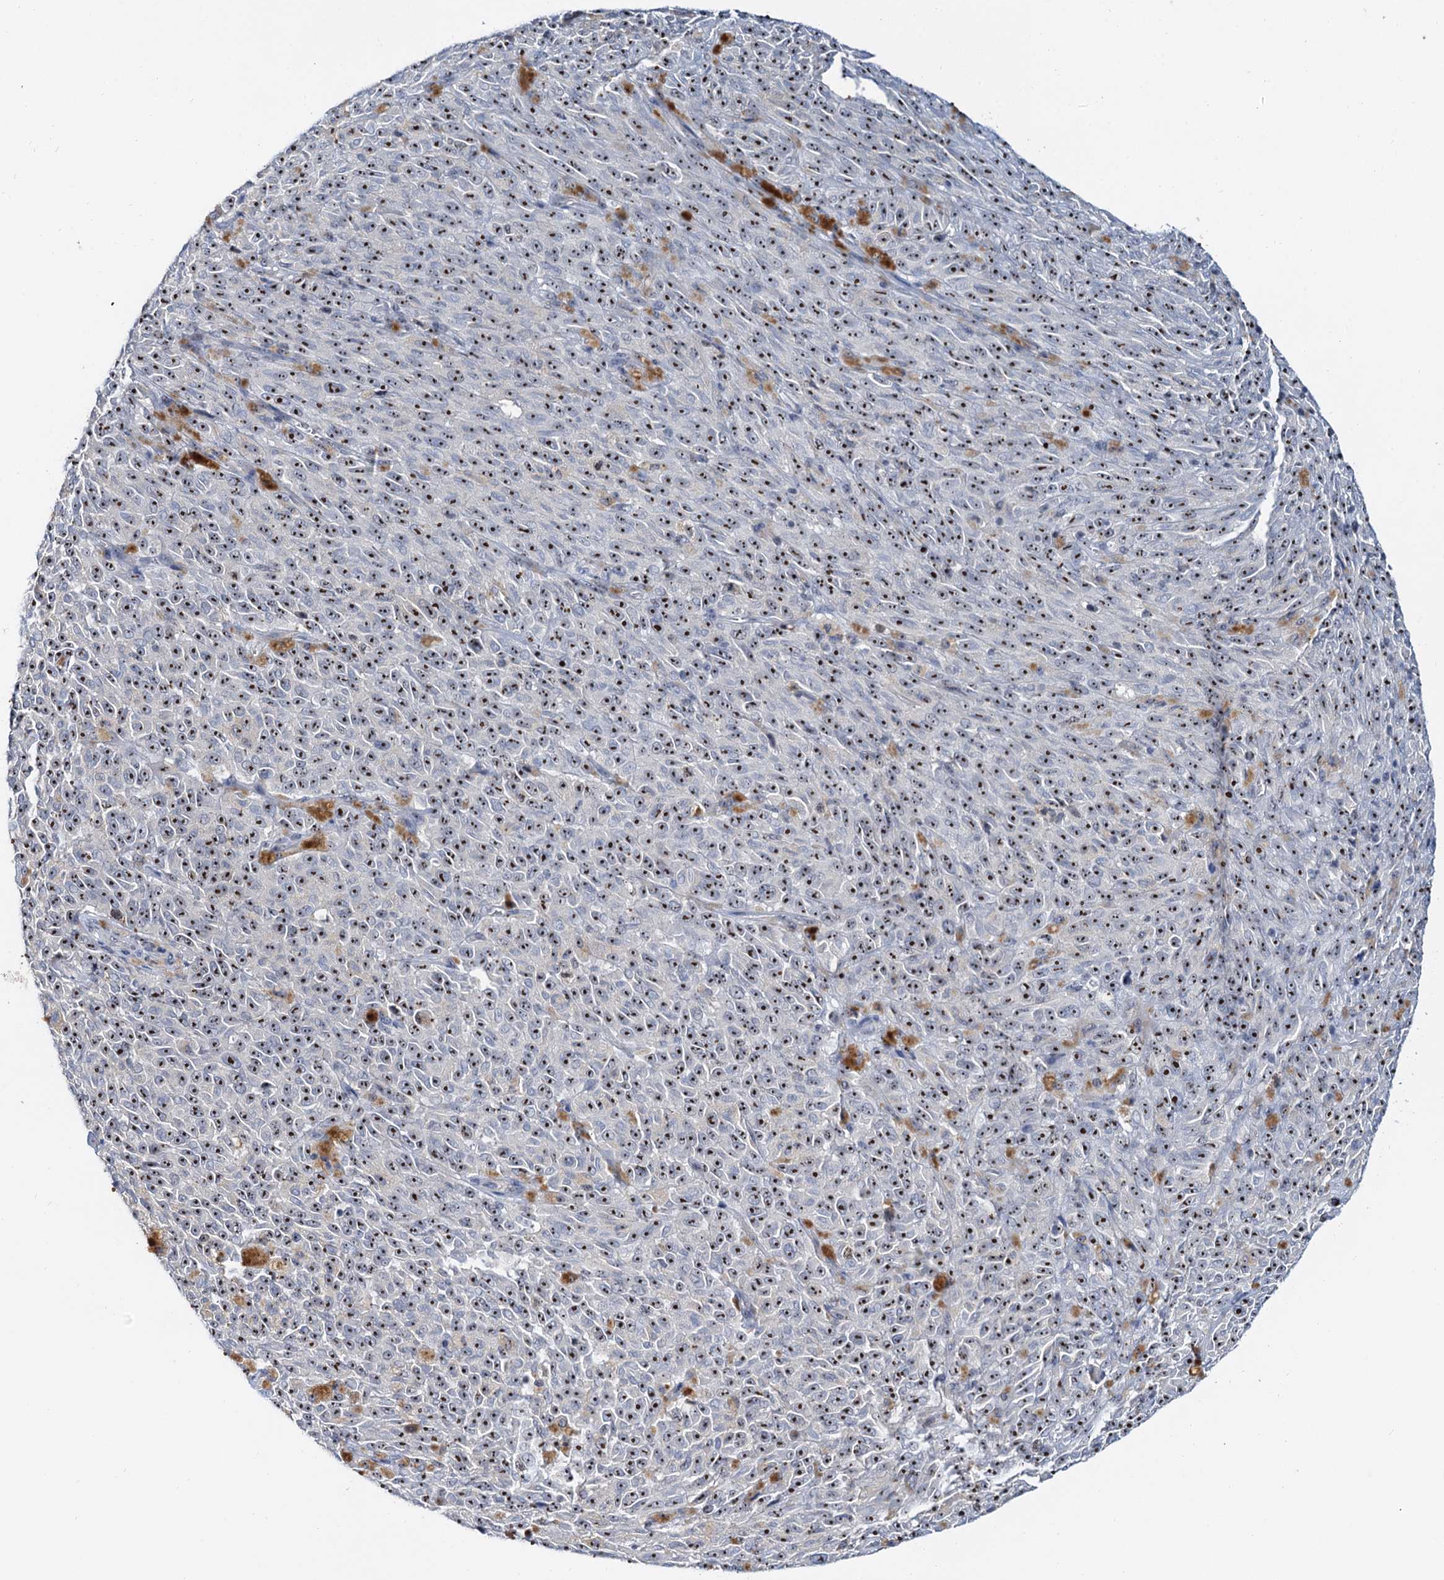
{"staining": {"intensity": "moderate", "quantity": ">75%", "location": "nuclear"}, "tissue": "melanoma", "cell_type": "Tumor cells", "image_type": "cancer", "snomed": [{"axis": "morphology", "description": "Malignant melanoma, NOS"}, {"axis": "topography", "description": "Skin"}], "caption": "Brown immunohistochemical staining in human melanoma reveals moderate nuclear positivity in approximately >75% of tumor cells.", "gene": "NOP2", "patient": {"sex": "female", "age": 82}}